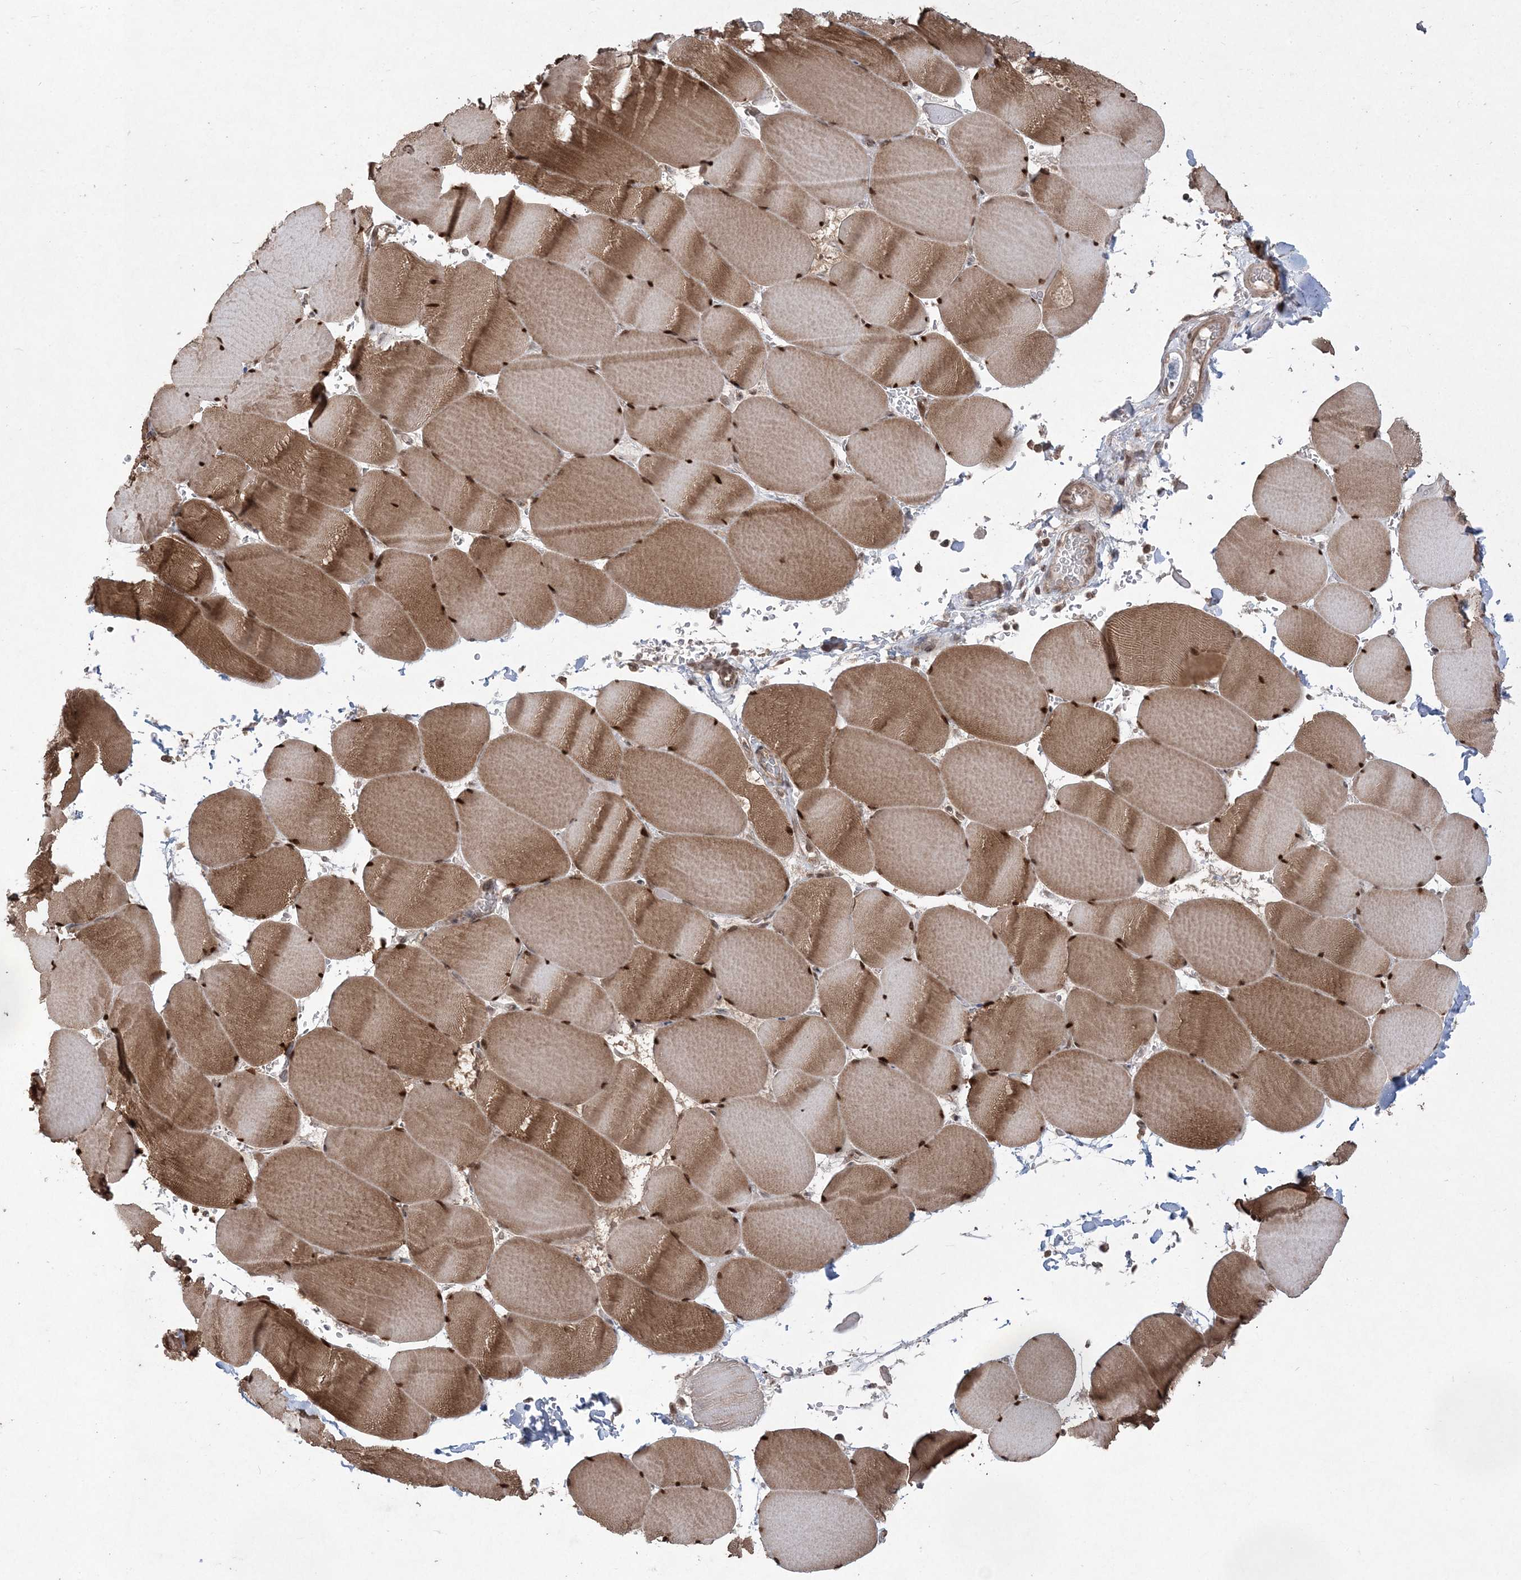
{"staining": {"intensity": "strong", "quantity": ">75%", "location": "cytoplasmic/membranous,nuclear"}, "tissue": "skeletal muscle", "cell_type": "Myocytes", "image_type": "normal", "snomed": [{"axis": "morphology", "description": "Normal tissue, NOS"}, {"axis": "topography", "description": "Skeletal muscle"}, {"axis": "topography", "description": "Head-Neck"}], "caption": "This is a photomicrograph of immunohistochemistry (IHC) staining of unremarkable skeletal muscle, which shows strong expression in the cytoplasmic/membranous,nuclear of myocytes.", "gene": "EHHADH", "patient": {"sex": "male", "age": 66}}